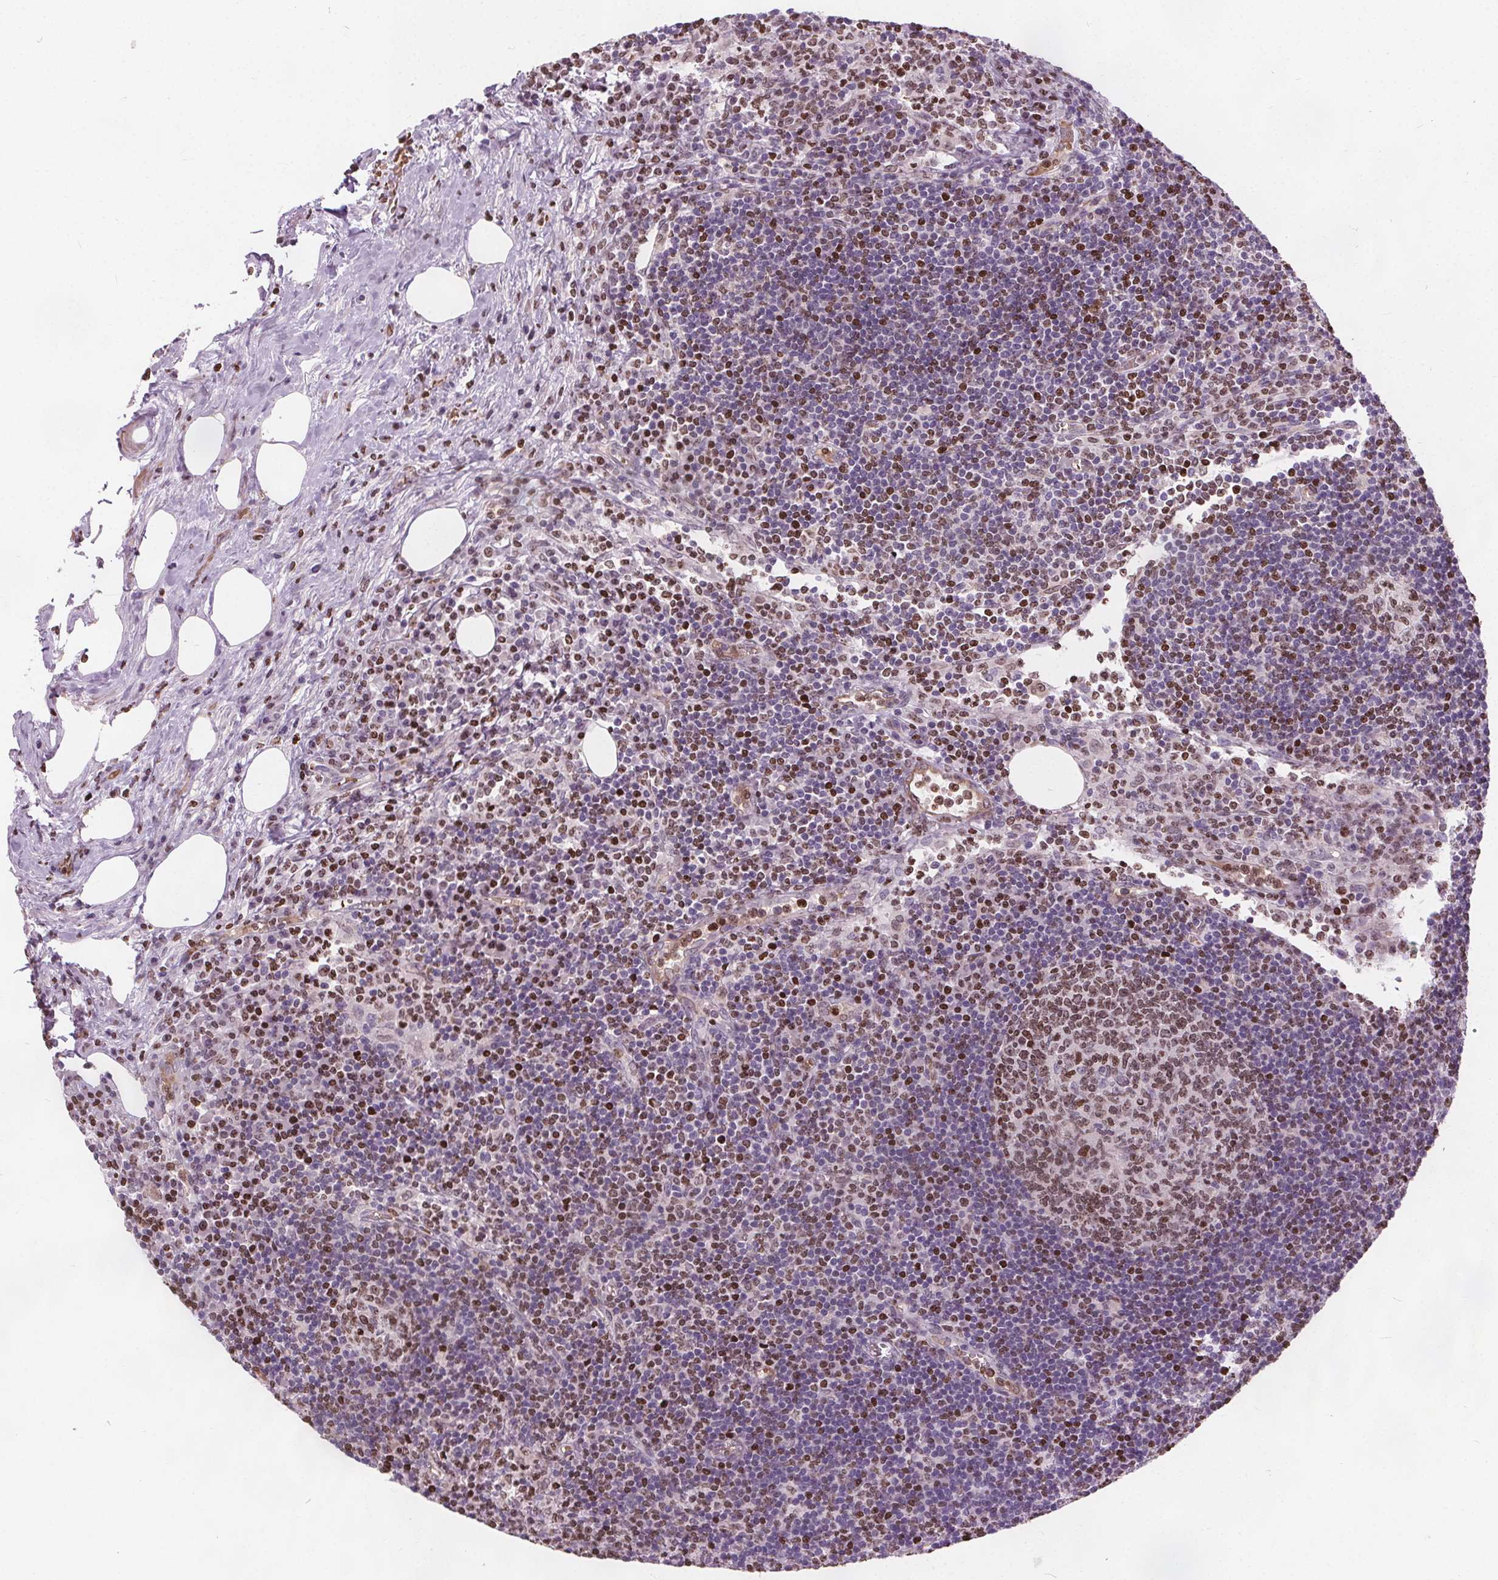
{"staining": {"intensity": "moderate", "quantity": ">75%", "location": "nuclear"}, "tissue": "lymph node", "cell_type": "Germinal center cells", "image_type": "normal", "snomed": [{"axis": "morphology", "description": "Normal tissue, NOS"}, {"axis": "topography", "description": "Lymph node"}], "caption": "The histopathology image demonstrates a brown stain indicating the presence of a protein in the nuclear of germinal center cells in lymph node.", "gene": "ISLR2", "patient": {"sex": "male", "age": 67}}